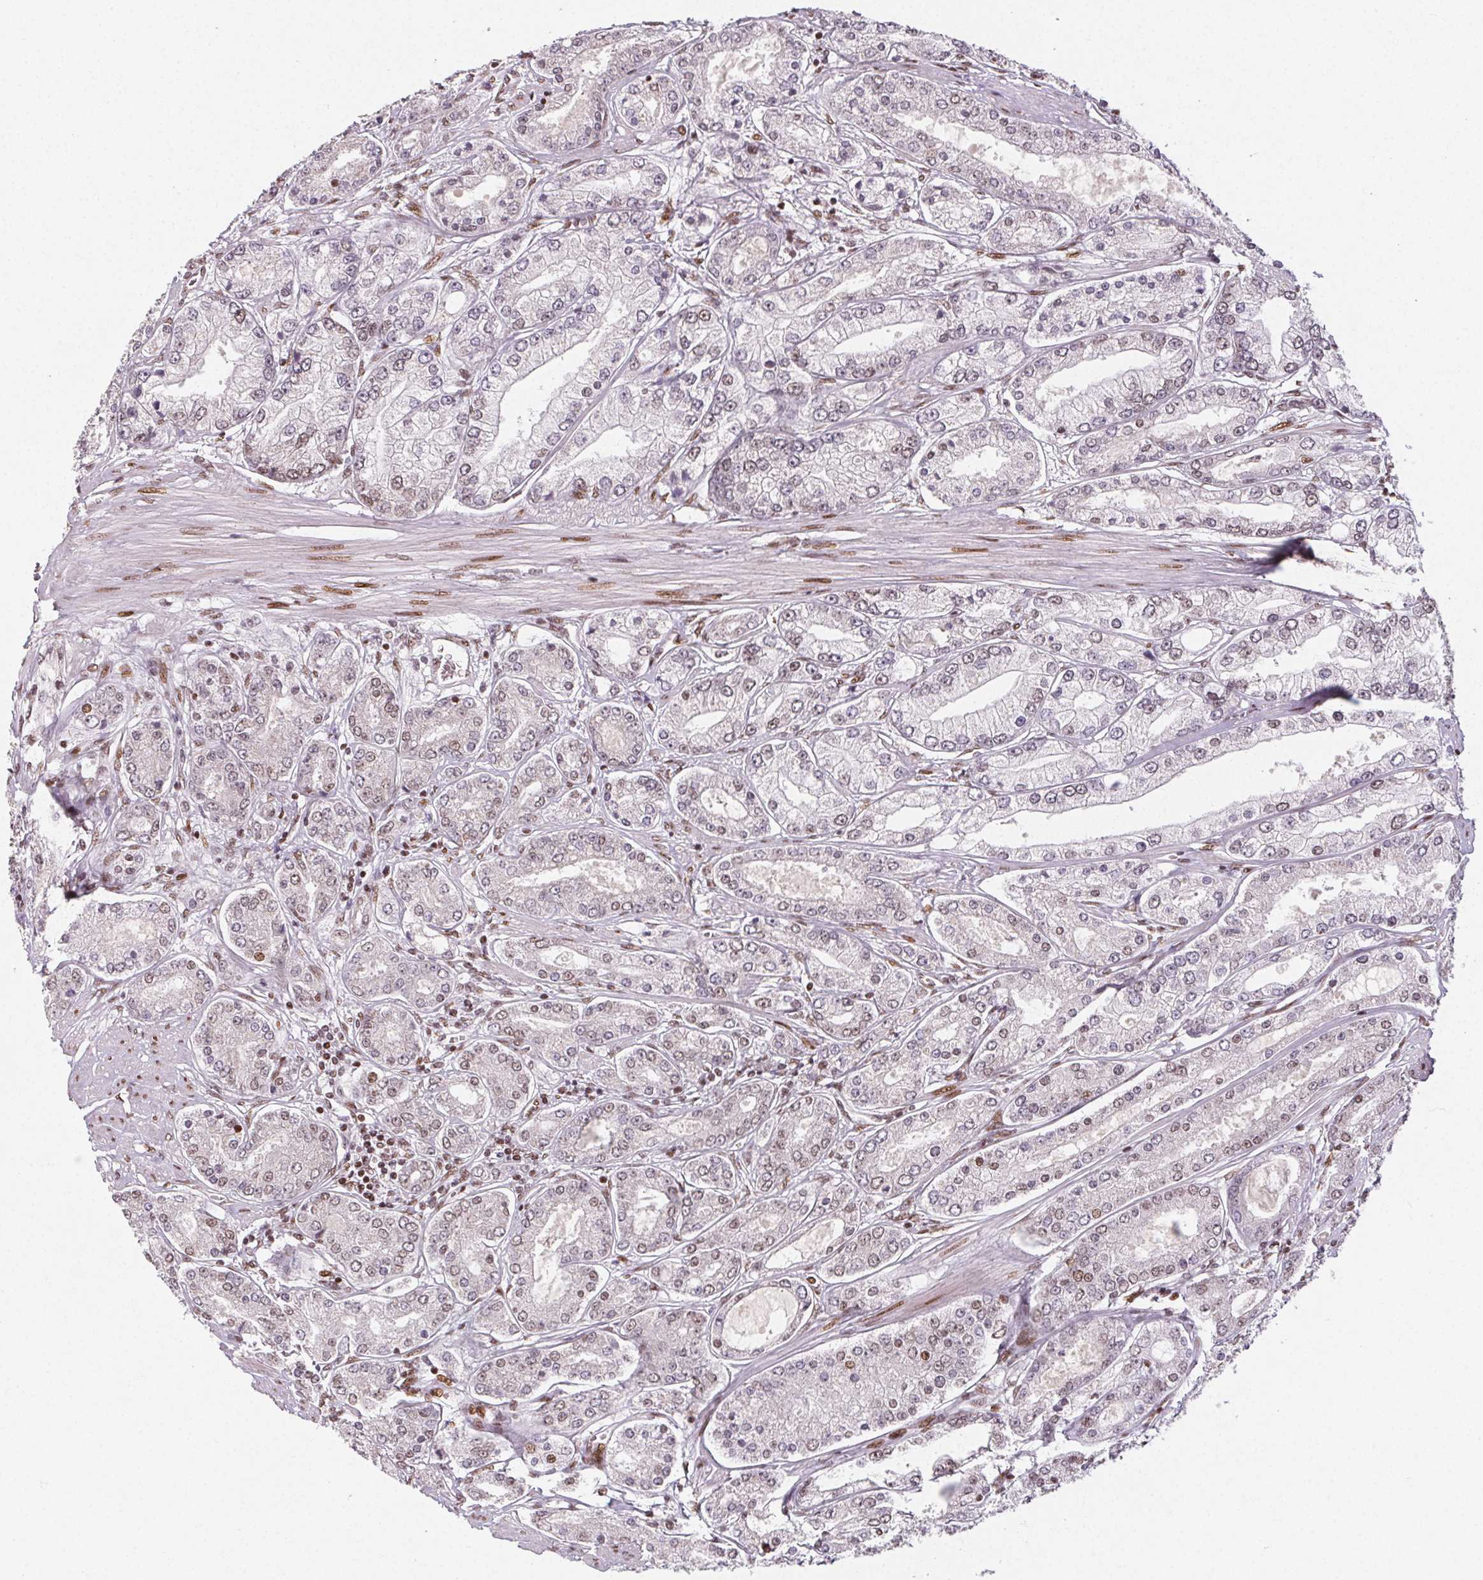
{"staining": {"intensity": "weak", "quantity": "25%-75%", "location": "nuclear"}, "tissue": "prostate cancer", "cell_type": "Tumor cells", "image_type": "cancer", "snomed": [{"axis": "morphology", "description": "Adenocarcinoma, High grade"}, {"axis": "topography", "description": "Prostate"}], "caption": "IHC of high-grade adenocarcinoma (prostate) exhibits low levels of weak nuclear positivity in approximately 25%-75% of tumor cells. Using DAB (brown) and hematoxylin (blue) stains, captured at high magnification using brightfield microscopy.", "gene": "KMT2A", "patient": {"sex": "male", "age": 66}}